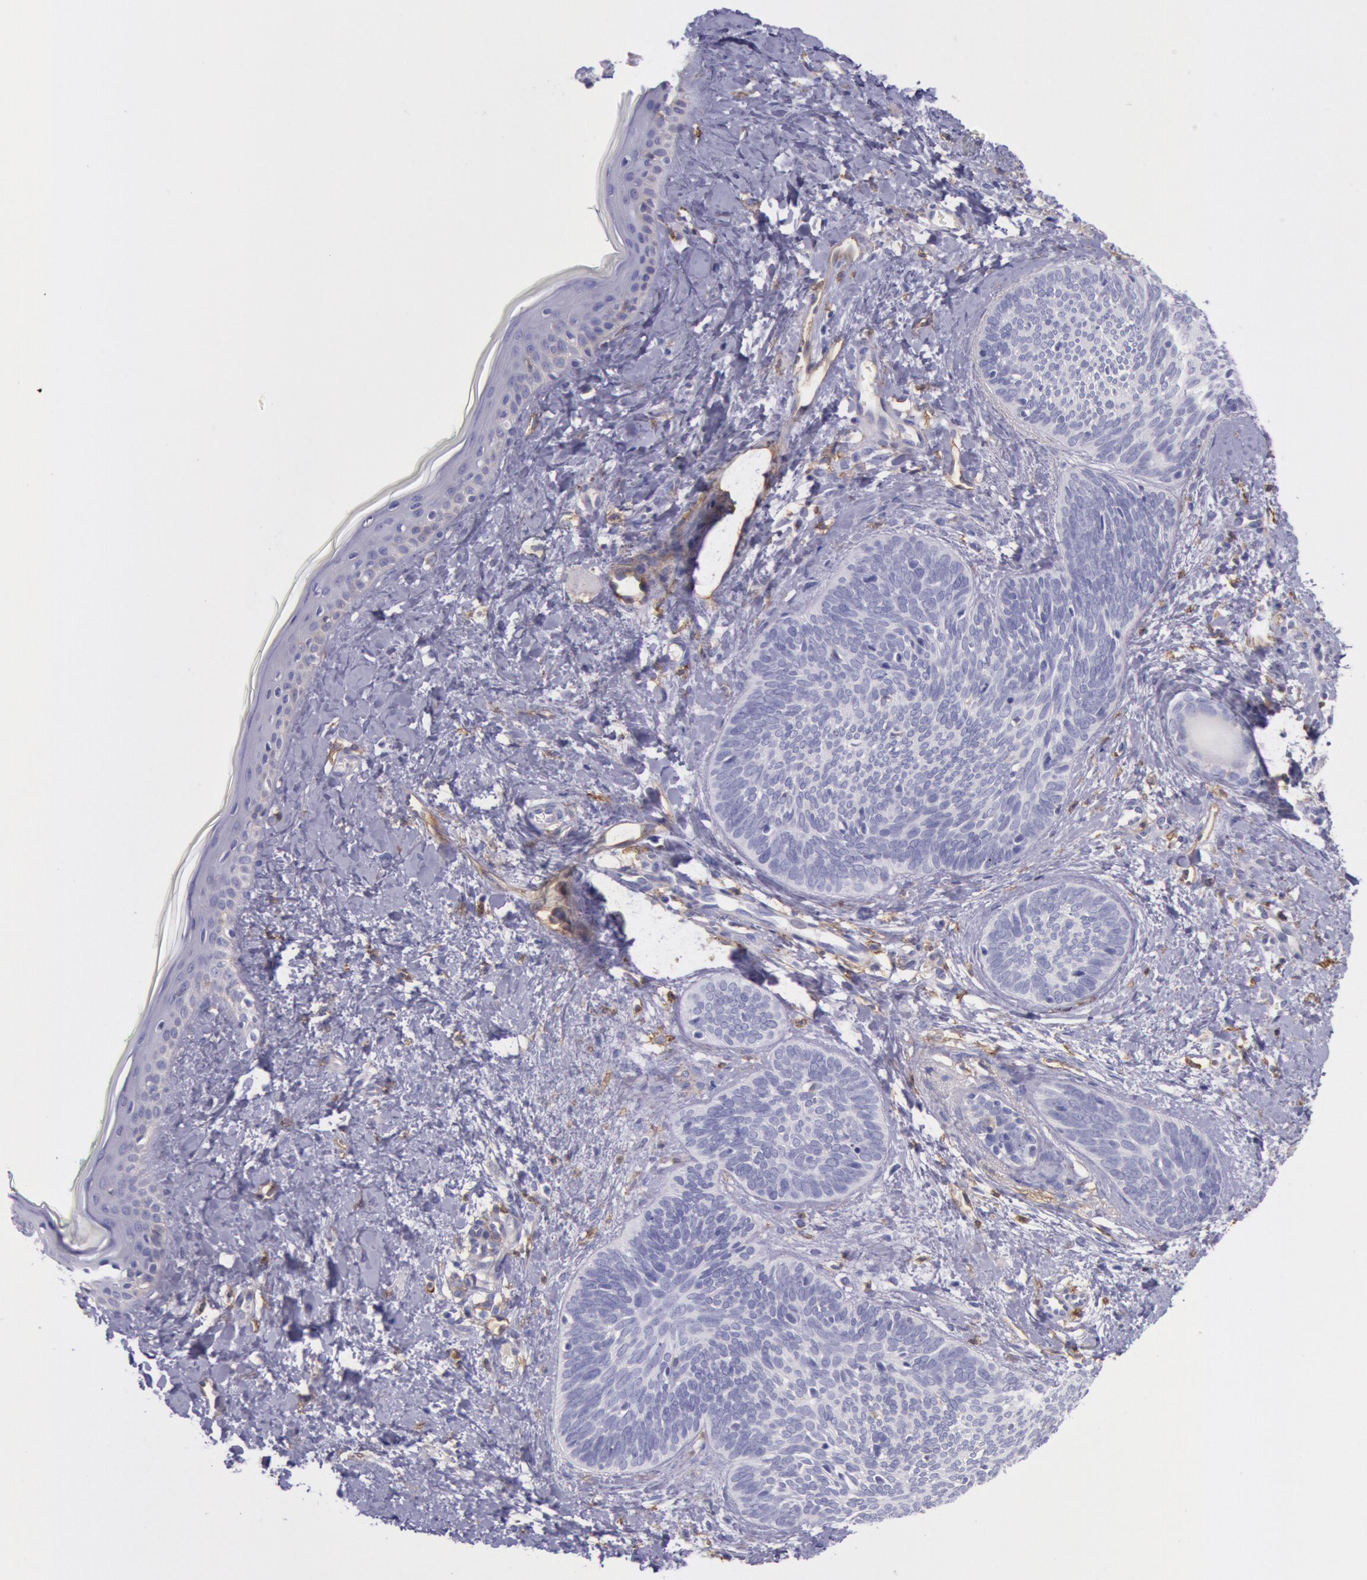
{"staining": {"intensity": "negative", "quantity": "none", "location": "none"}, "tissue": "skin cancer", "cell_type": "Tumor cells", "image_type": "cancer", "snomed": [{"axis": "morphology", "description": "Basal cell carcinoma"}, {"axis": "topography", "description": "Skin"}], "caption": "Basal cell carcinoma (skin) was stained to show a protein in brown. There is no significant expression in tumor cells. (Stains: DAB (3,3'-diaminobenzidine) immunohistochemistry with hematoxylin counter stain, Microscopy: brightfield microscopy at high magnification).", "gene": "LYN", "patient": {"sex": "female", "age": 81}}